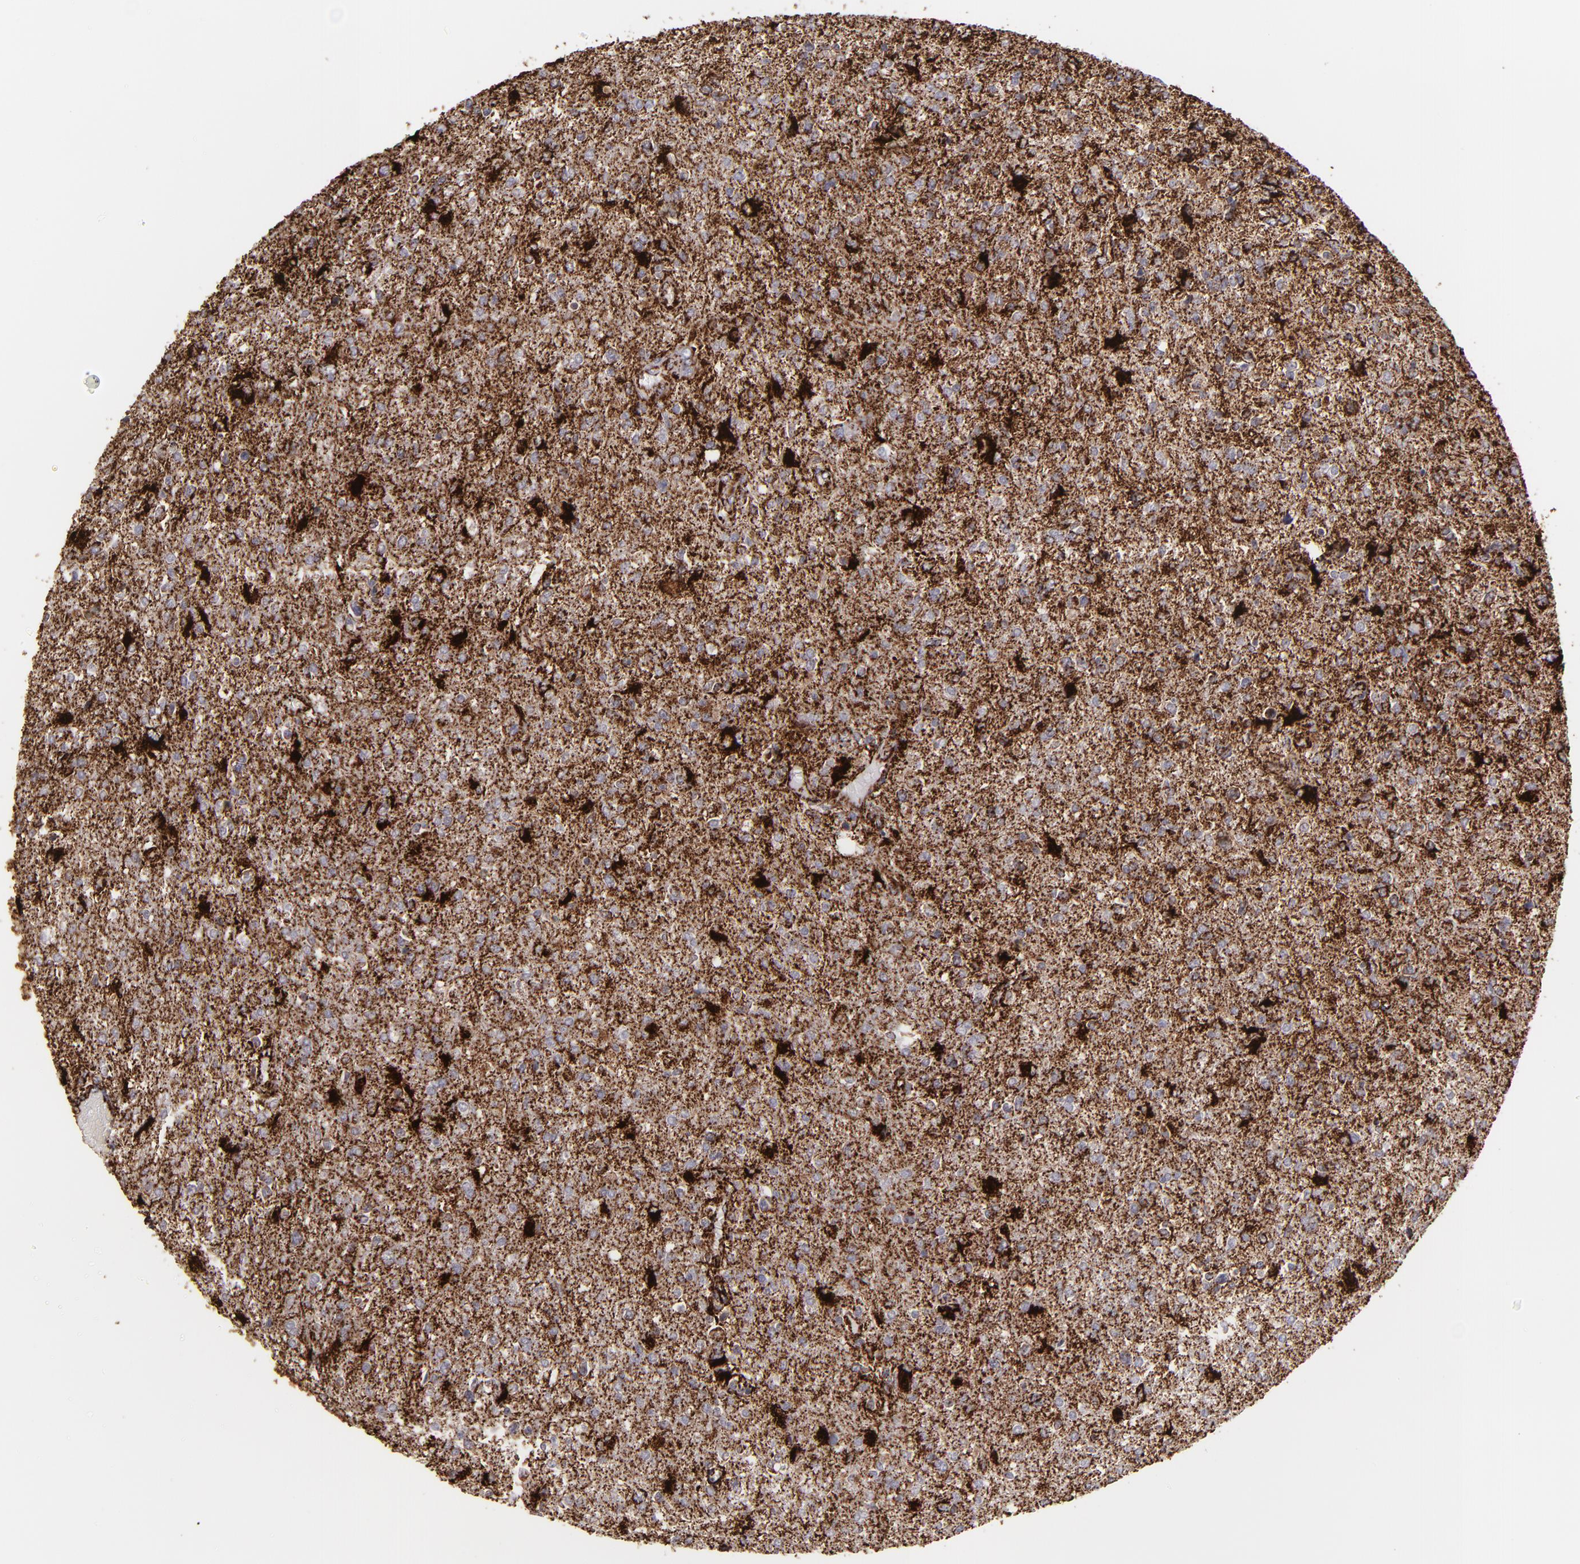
{"staining": {"intensity": "strong", "quantity": ">75%", "location": "cytoplasmic/membranous"}, "tissue": "glioma", "cell_type": "Tumor cells", "image_type": "cancer", "snomed": [{"axis": "morphology", "description": "Glioma, malignant, High grade"}, {"axis": "topography", "description": "Cerebral cortex"}], "caption": "Strong cytoplasmic/membranous staining is seen in about >75% of tumor cells in glioma. Using DAB (3,3'-diaminobenzidine) (brown) and hematoxylin (blue) stains, captured at high magnification using brightfield microscopy.", "gene": "MAOB", "patient": {"sex": "male", "age": 76}}